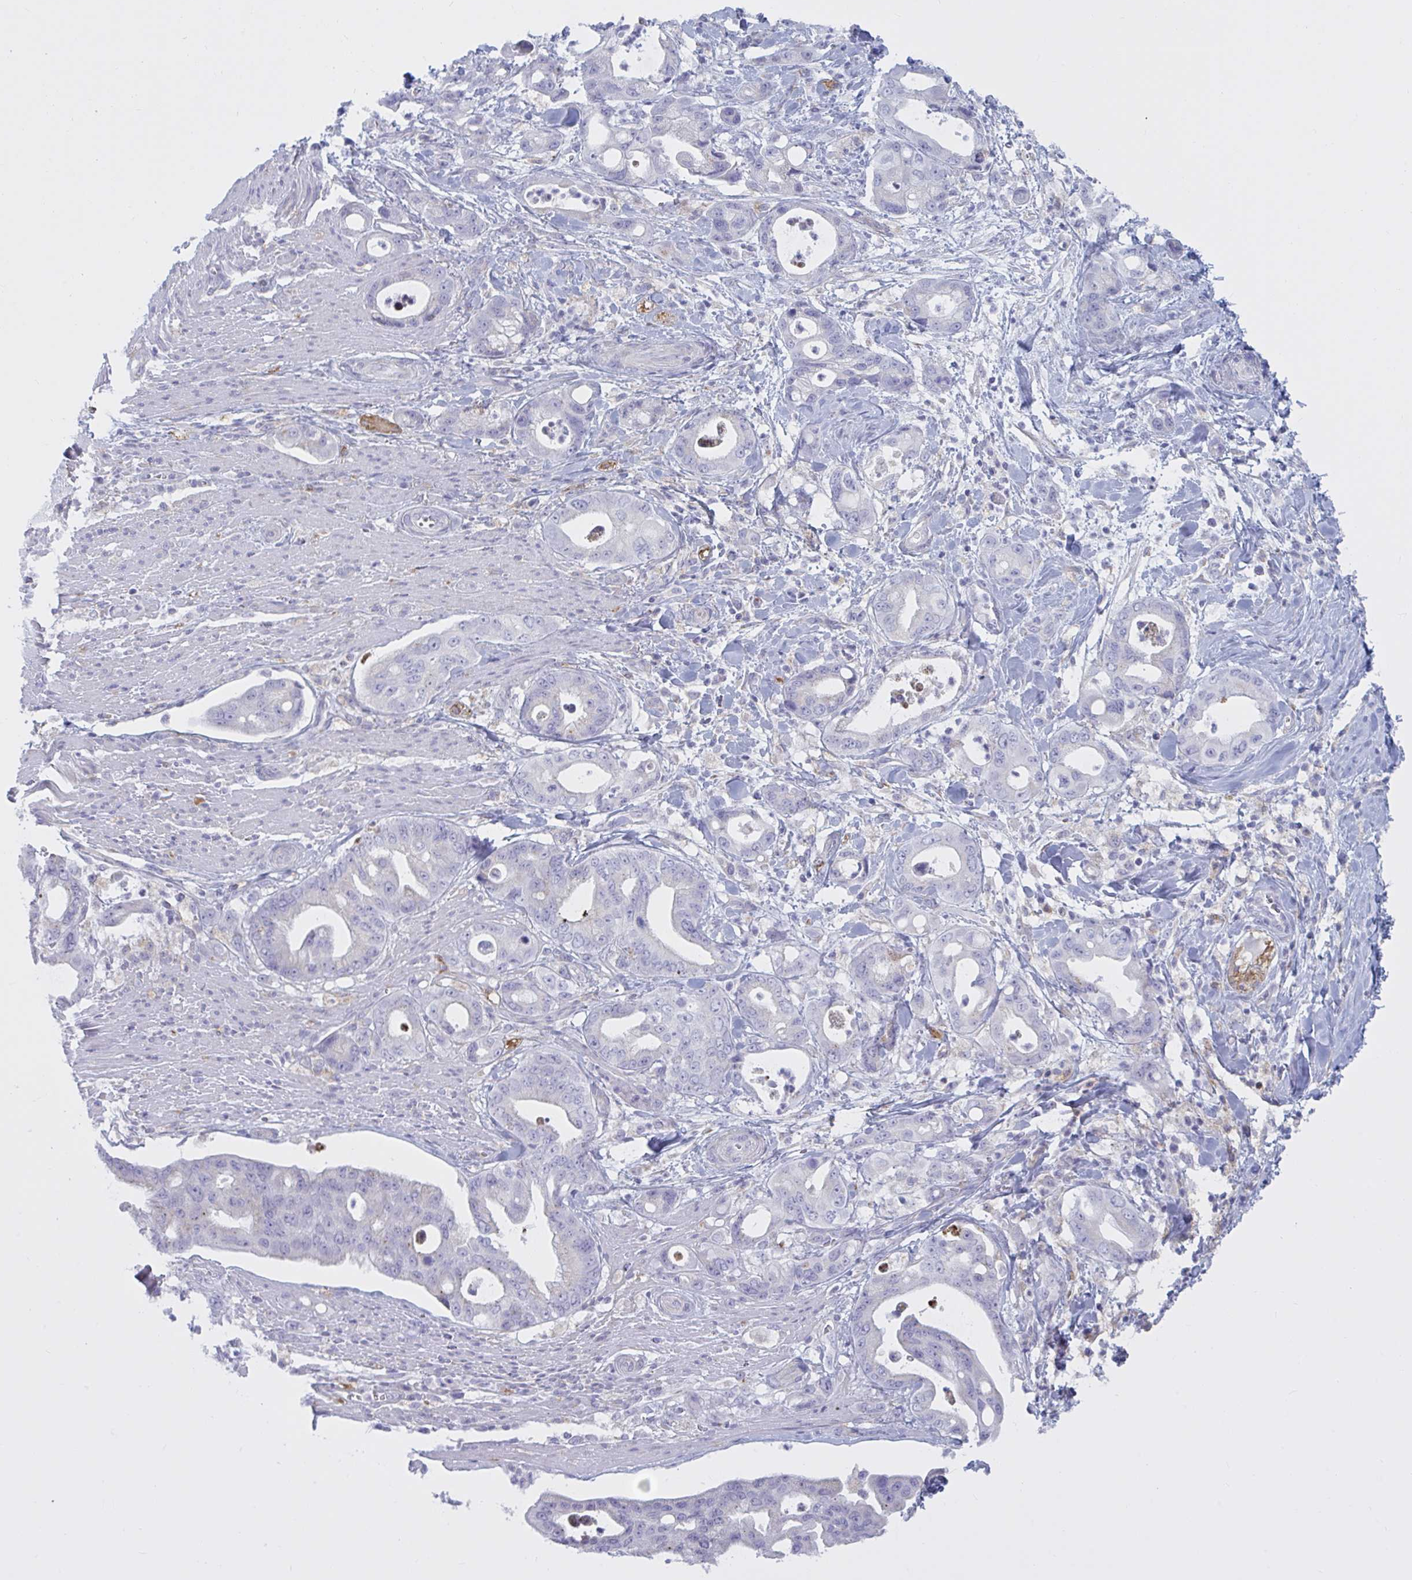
{"staining": {"intensity": "negative", "quantity": "none", "location": "none"}, "tissue": "pancreatic cancer", "cell_type": "Tumor cells", "image_type": "cancer", "snomed": [{"axis": "morphology", "description": "Adenocarcinoma, NOS"}, {"axis": "topography", "description": "Pancreas"}], "caption": "The photomicrograph reveals no staining of tumor cells in pancreatic cancer (adenocarcinoma).", "gene": "ATG9A", "patient": {"sex": "male", "age": 68}}